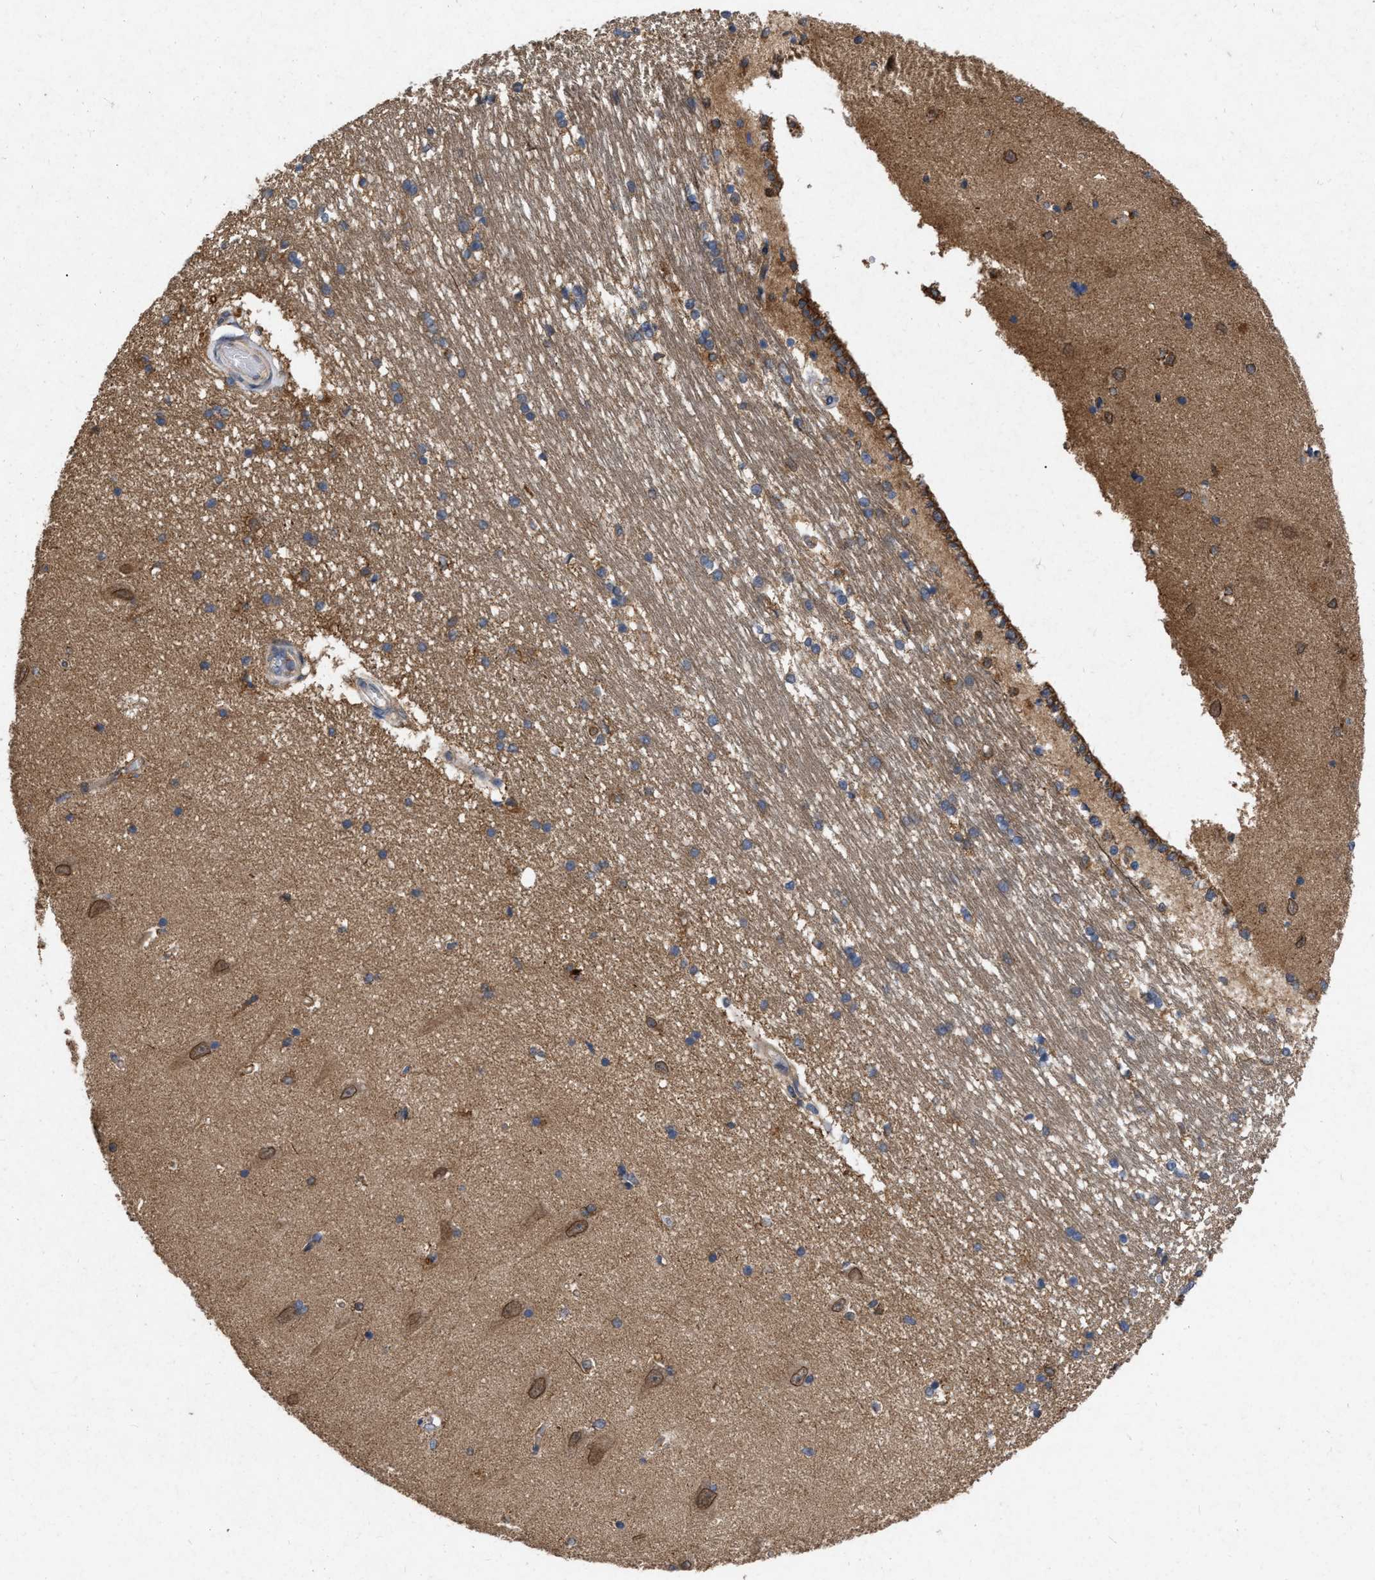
{"staining": {"intensity": "moderate", "quantity": "25%-75%", "location": "cytoplasmic/membranous"}, "tissue": "hippocampus", "cell_type": "Glial cells", "image_type": "normal", "snomed": [{"axis": "morphology", "description": "Normal tissue, NOS"}, {"axis": "topography", "description": "Hippocampus"}], "caption": "IHC of unremarkable human hippocampus displays medium levels of moderate cytoplasmic/membranous expression in approximately 25%-75% of glial cells. The protein of interest is shown in brown color, while the nuclei are stained blue.", "gene": "CDKN2C", "patient": {"sex": "male", "age": 45}}